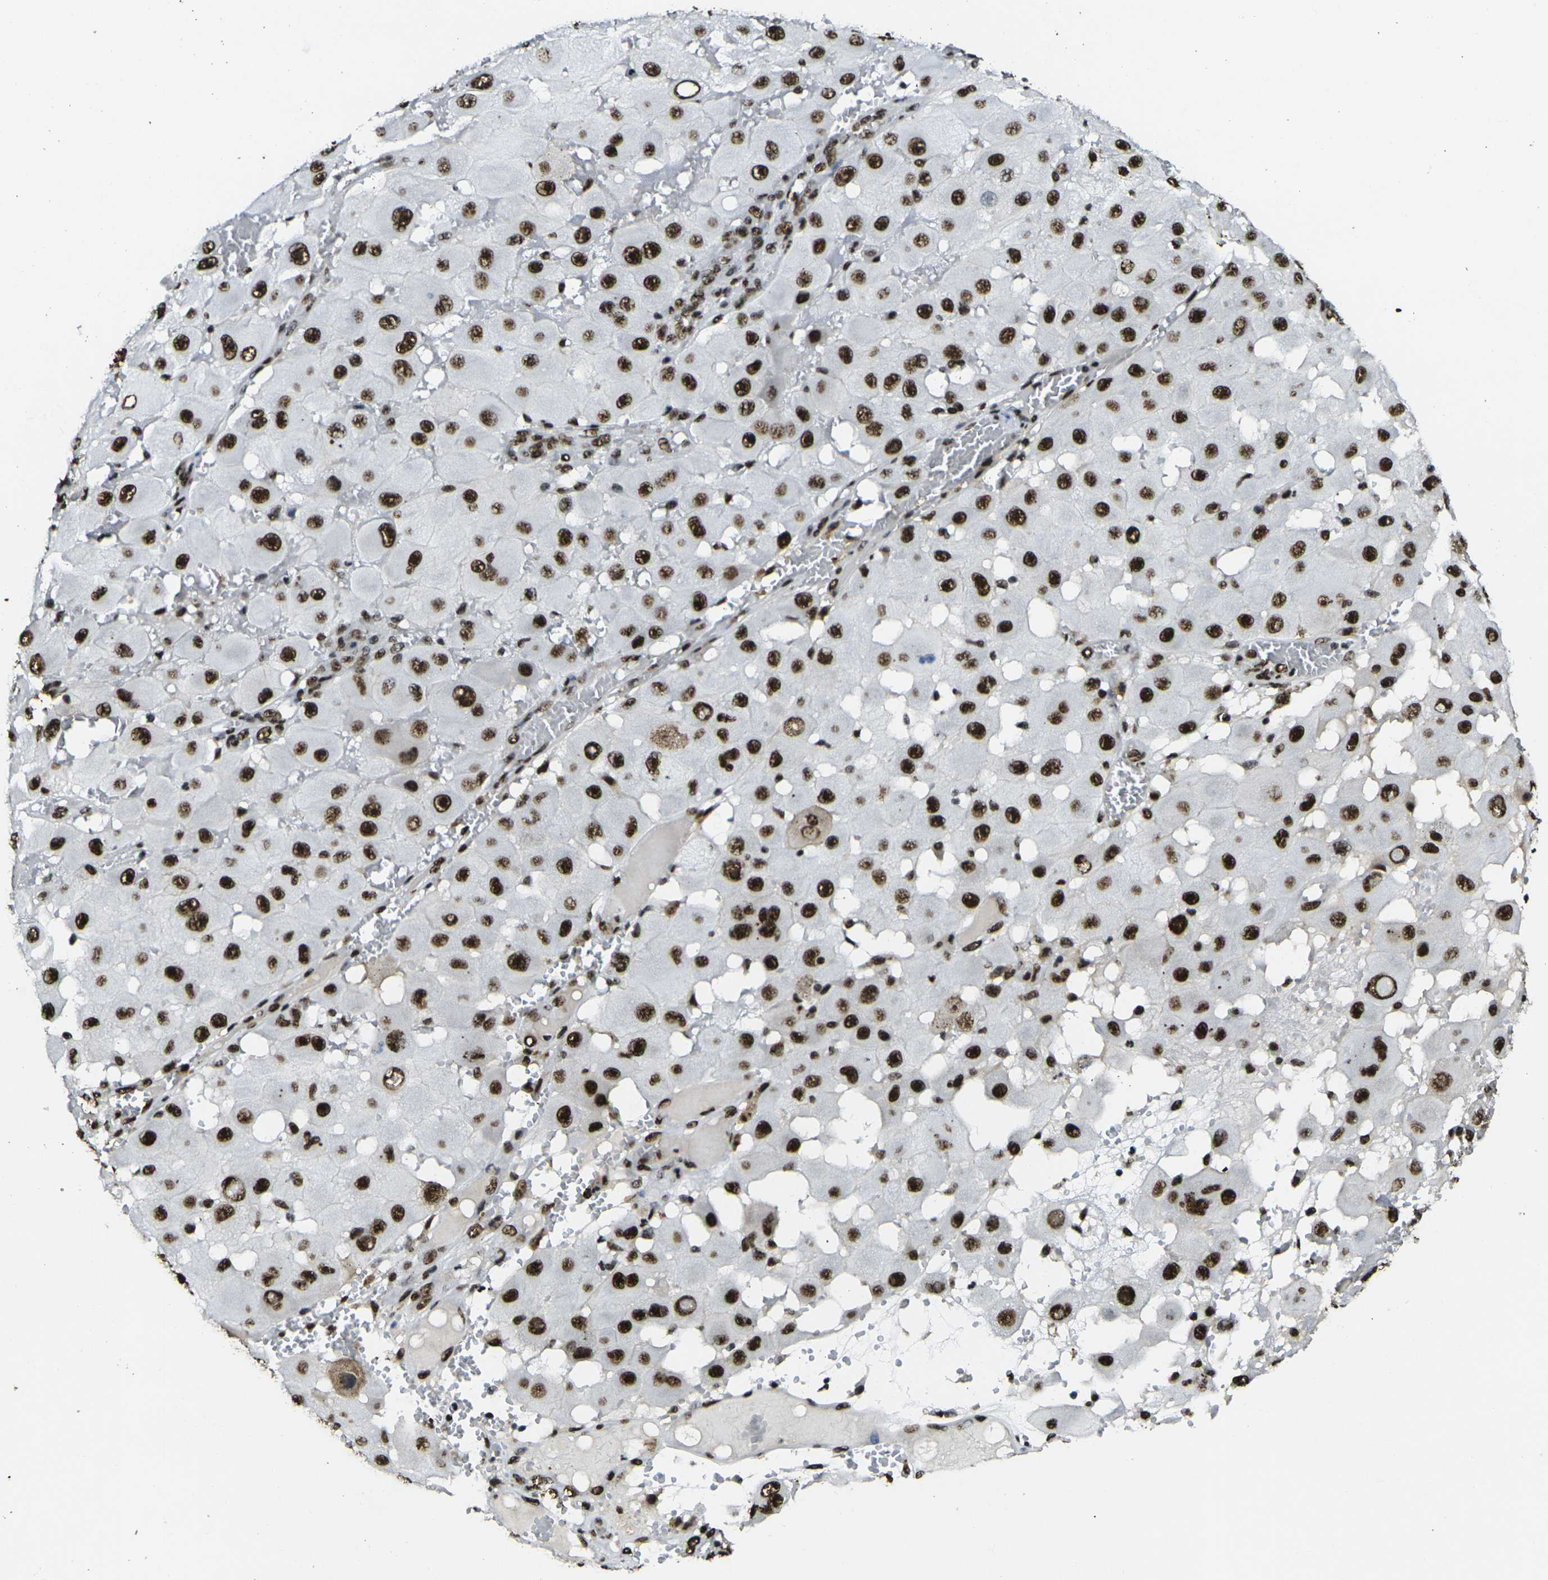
{"staining": {"intensity": "strong", "quantity": ">75%", "location": "nuclear"}, "tissue": "melanoma", "cell_type": "Tumor cells", "image_type": "cancer", "snomed": [{"axis": "morphology", "description": "Malignant melanoma, NOS"}, {"axis": "topography", "description": "Skin"}], "caption": "Immunohistochemistry (IHC) micrograph of neoplastic tissue: human melanoma stained using IHC demonstrates high levels of strong protein expression localized specifically in the nuclear of tumor cells, appearing as a nuclear brown color.", "gene": "SMARCC1", "patient": {"sex": "female", "age": 81}}